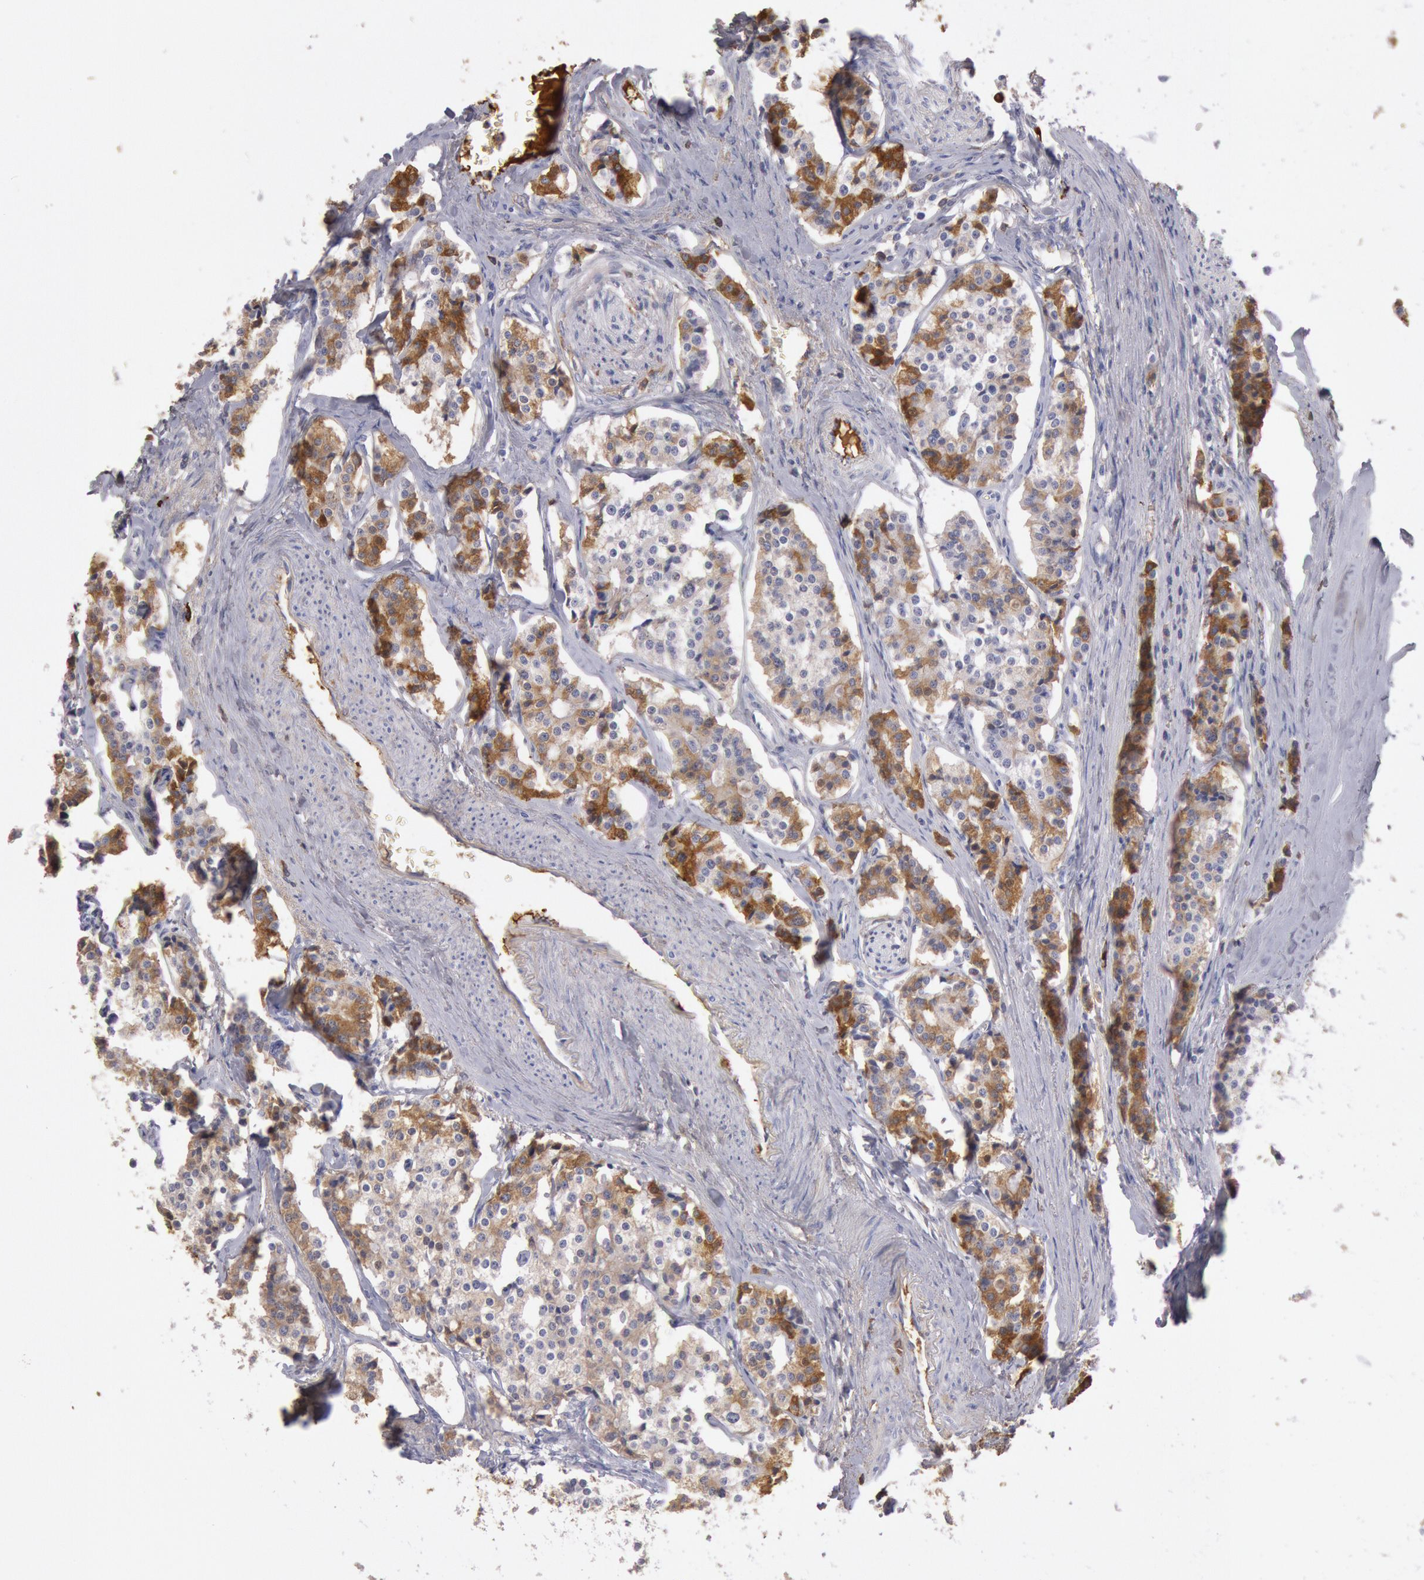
{"staining": {"intensity": "weak", "quantity": "25%-75%", "location": "cytoplasmic/membranous"}, "tissue": "carcinoid", "cell_type": "Tumor cells", "image_type": "cancer", "snomed": [{"axis": "morphology", "description": "Carcinoid, malignant, NOS"}, {"axis": "topography", "description": "Small intestine"}], "caption": "The photomicrograph displays staining of malignant carcinoid, revealing weak cytoplasmic/membranous protein expression (brown color) within tumor cells.", "gene": "IGHA1", "patient": {"sex": "male", "age": 63}}